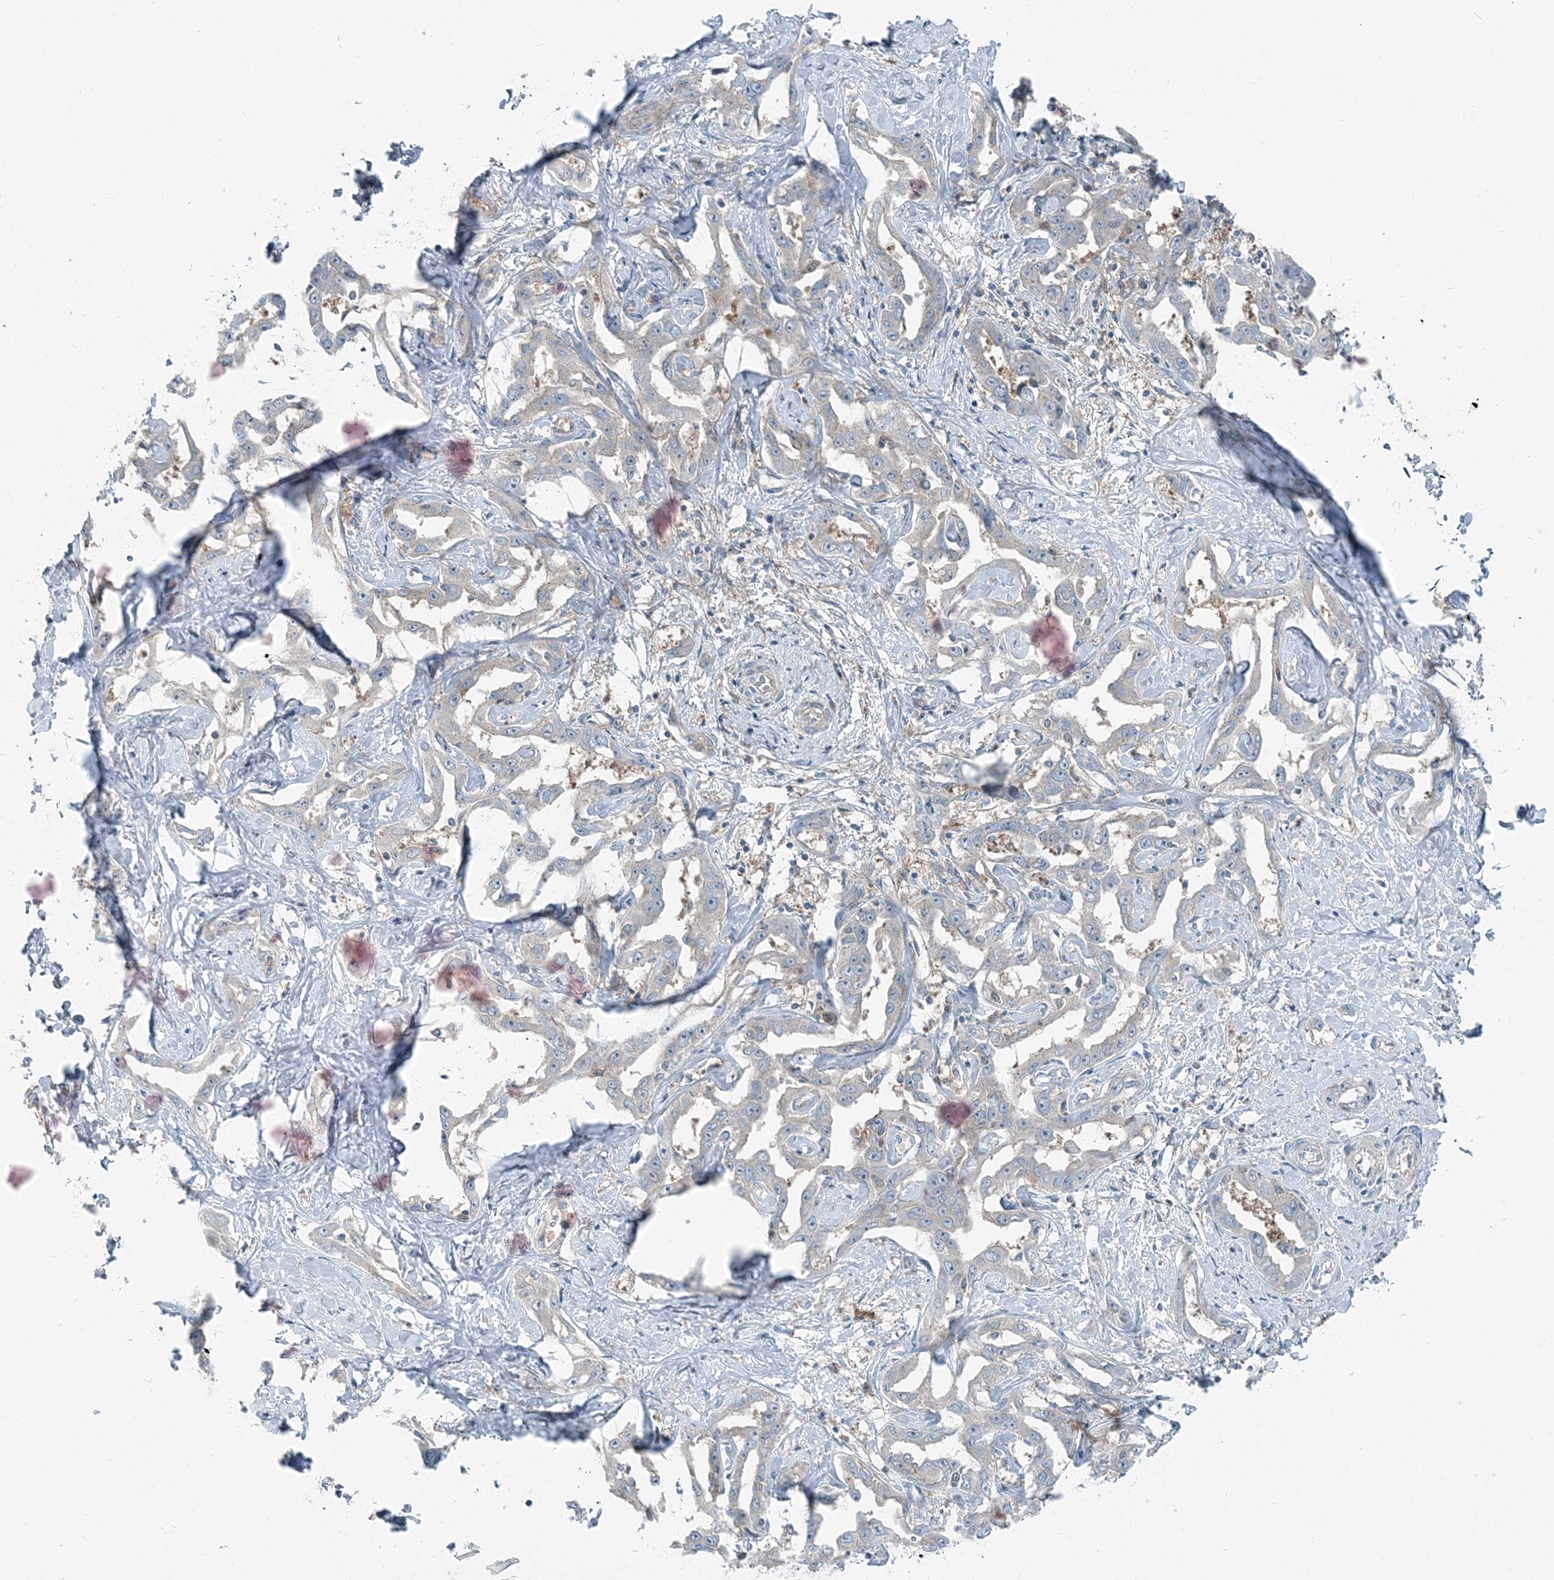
{"staining": {"intensity": "negative", "quantity": "none", "location": "none"}, "tissue": "liver cancer", "cell_type": "Tumor cells", "image_type": "cancer", "snomed": [{"axis": "morphology", "description": "Cholangiocarcinoma"}, {"axis": "topography", "description": "Liver"}], "caption": "An IHC micrograph of liver cancer (cholangiocarcinoma) is shown. There is no staining in tumor cells of liver cancer (cholangiocarcinoma). (DAB immunohistochemistry, high magnification).", "gene": "ARMH1", "patient": {"sex": "male", "age": 59}}